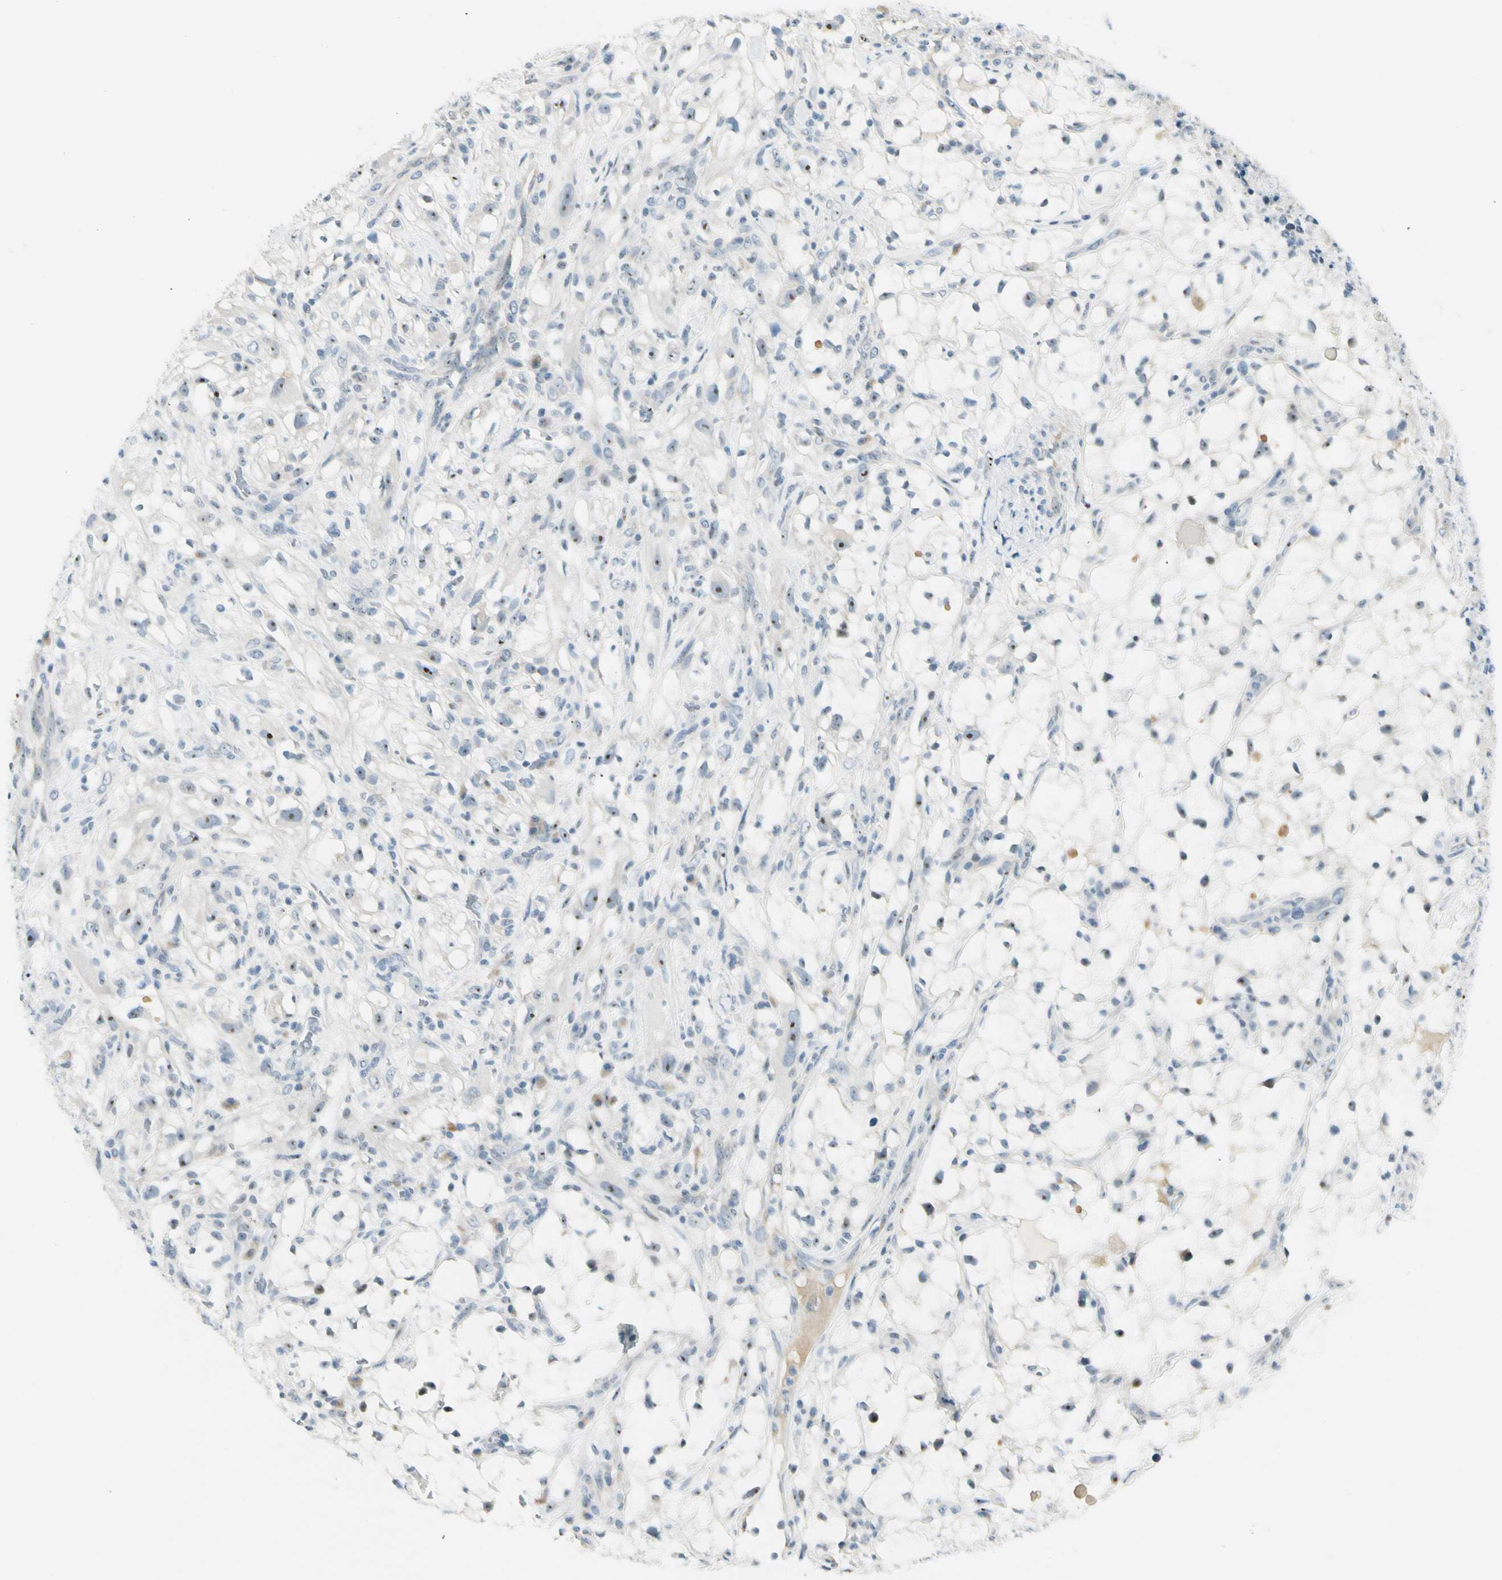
{"staining": {"intensity": "weak", "quantity": "25%-75%", "location": "nuclear"}, "tissue": "renal cancer", "cell_type": "Tumor cells", "image_type": "cancer", "snomed": [{"axis": "morphology", "description": "Adenocarcinoma, NOS"}, {"axis": "topography", "description": "Kidney"}], "caption": "Immunohistochemistry staining of renal cancer, which exhibits low levels of weak nuclear expression in approximately 25%-75% of tumor cells indicating weak nuclear protein positivity. The staining was performed using DAB (3,3'-diaminobenzidine) (brown) for protein detection and nuclei were counterstained in hematoxylin (blue).", "gene": "ZSCAN1", "patient": {"sex": "female", "age": 60}}